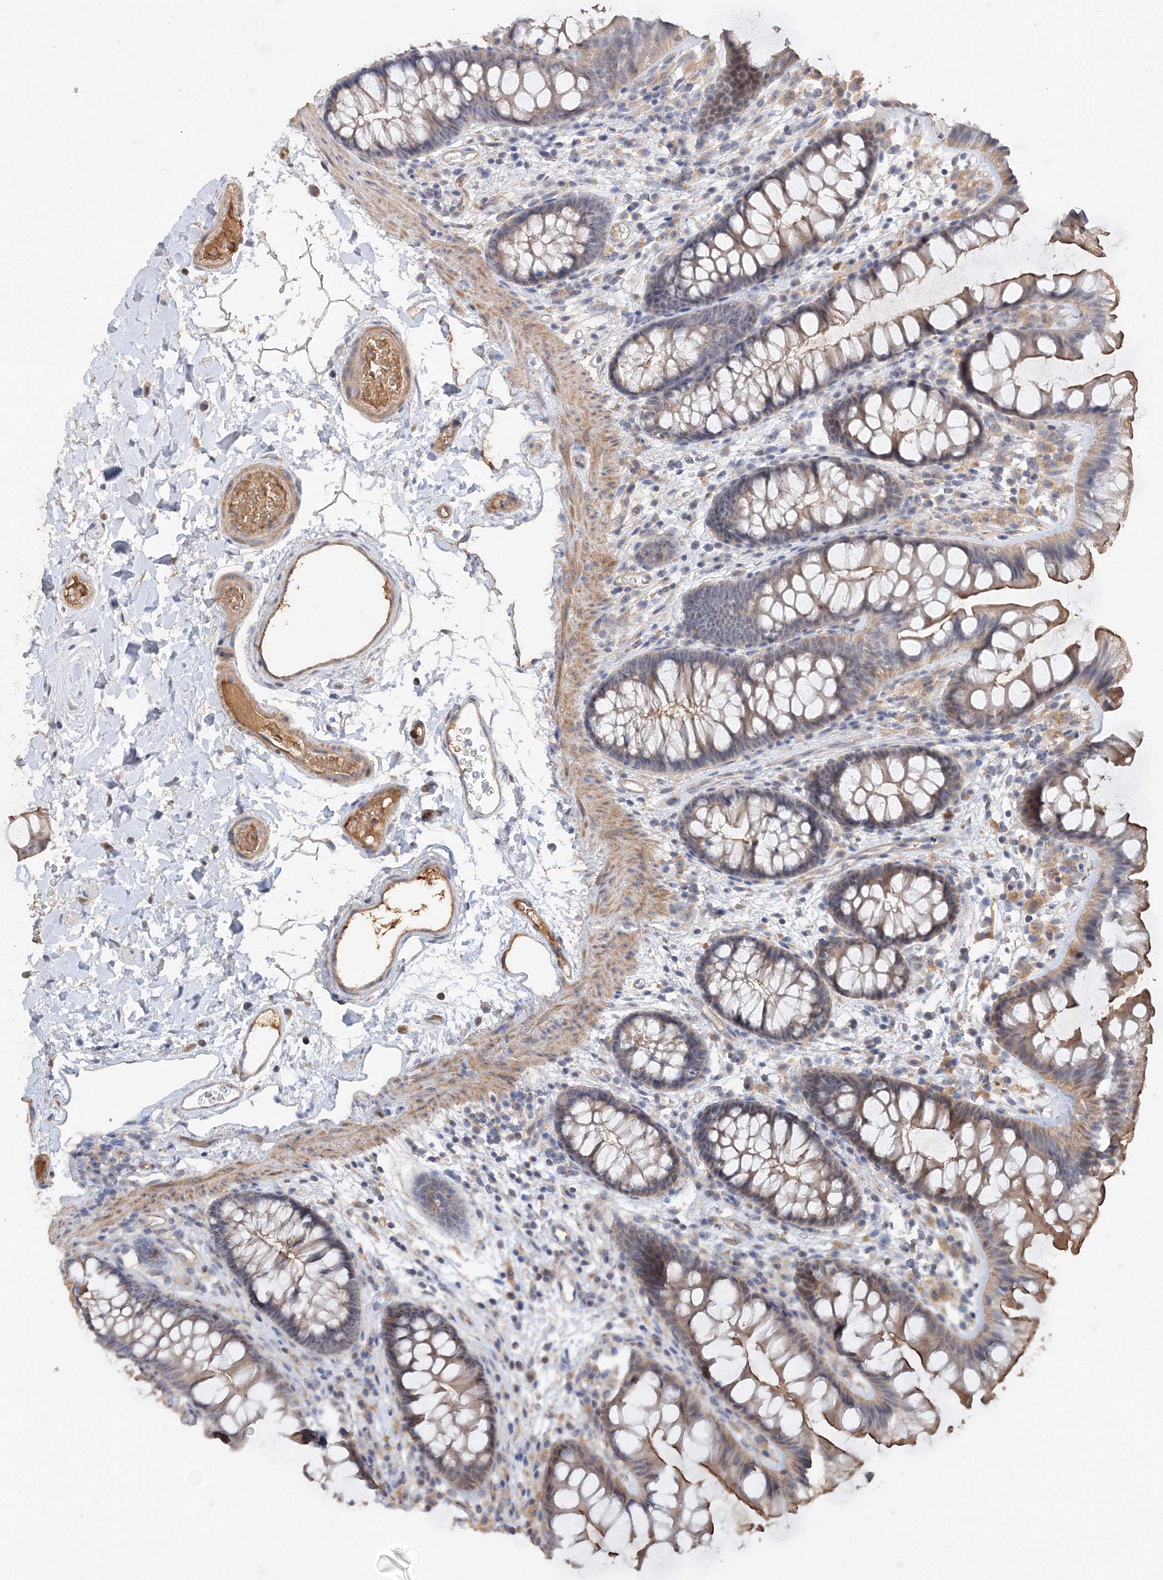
{"staining": {"intensity": "moderate", "quantity": ">75%", "location": "cytoplasmic/membranous"}, "tissue": "colon", "cell_type": "Endothelial cells", "image_type": "normal", "snomed": [{"axis": "morphology", "description": "Normal tissue, NOS"}, {"axis": "topography", "description": "Colon"}], "caption": "Immunohistochemistry (IHC) image of normal colon stained for a protein (brown), which reveals medium levels of moderate cytoplasmic/membranous staining in approximately >75% of endothelial cells.", "gene": "GRINA", "patient": {"sex": "female", "age": 62}}